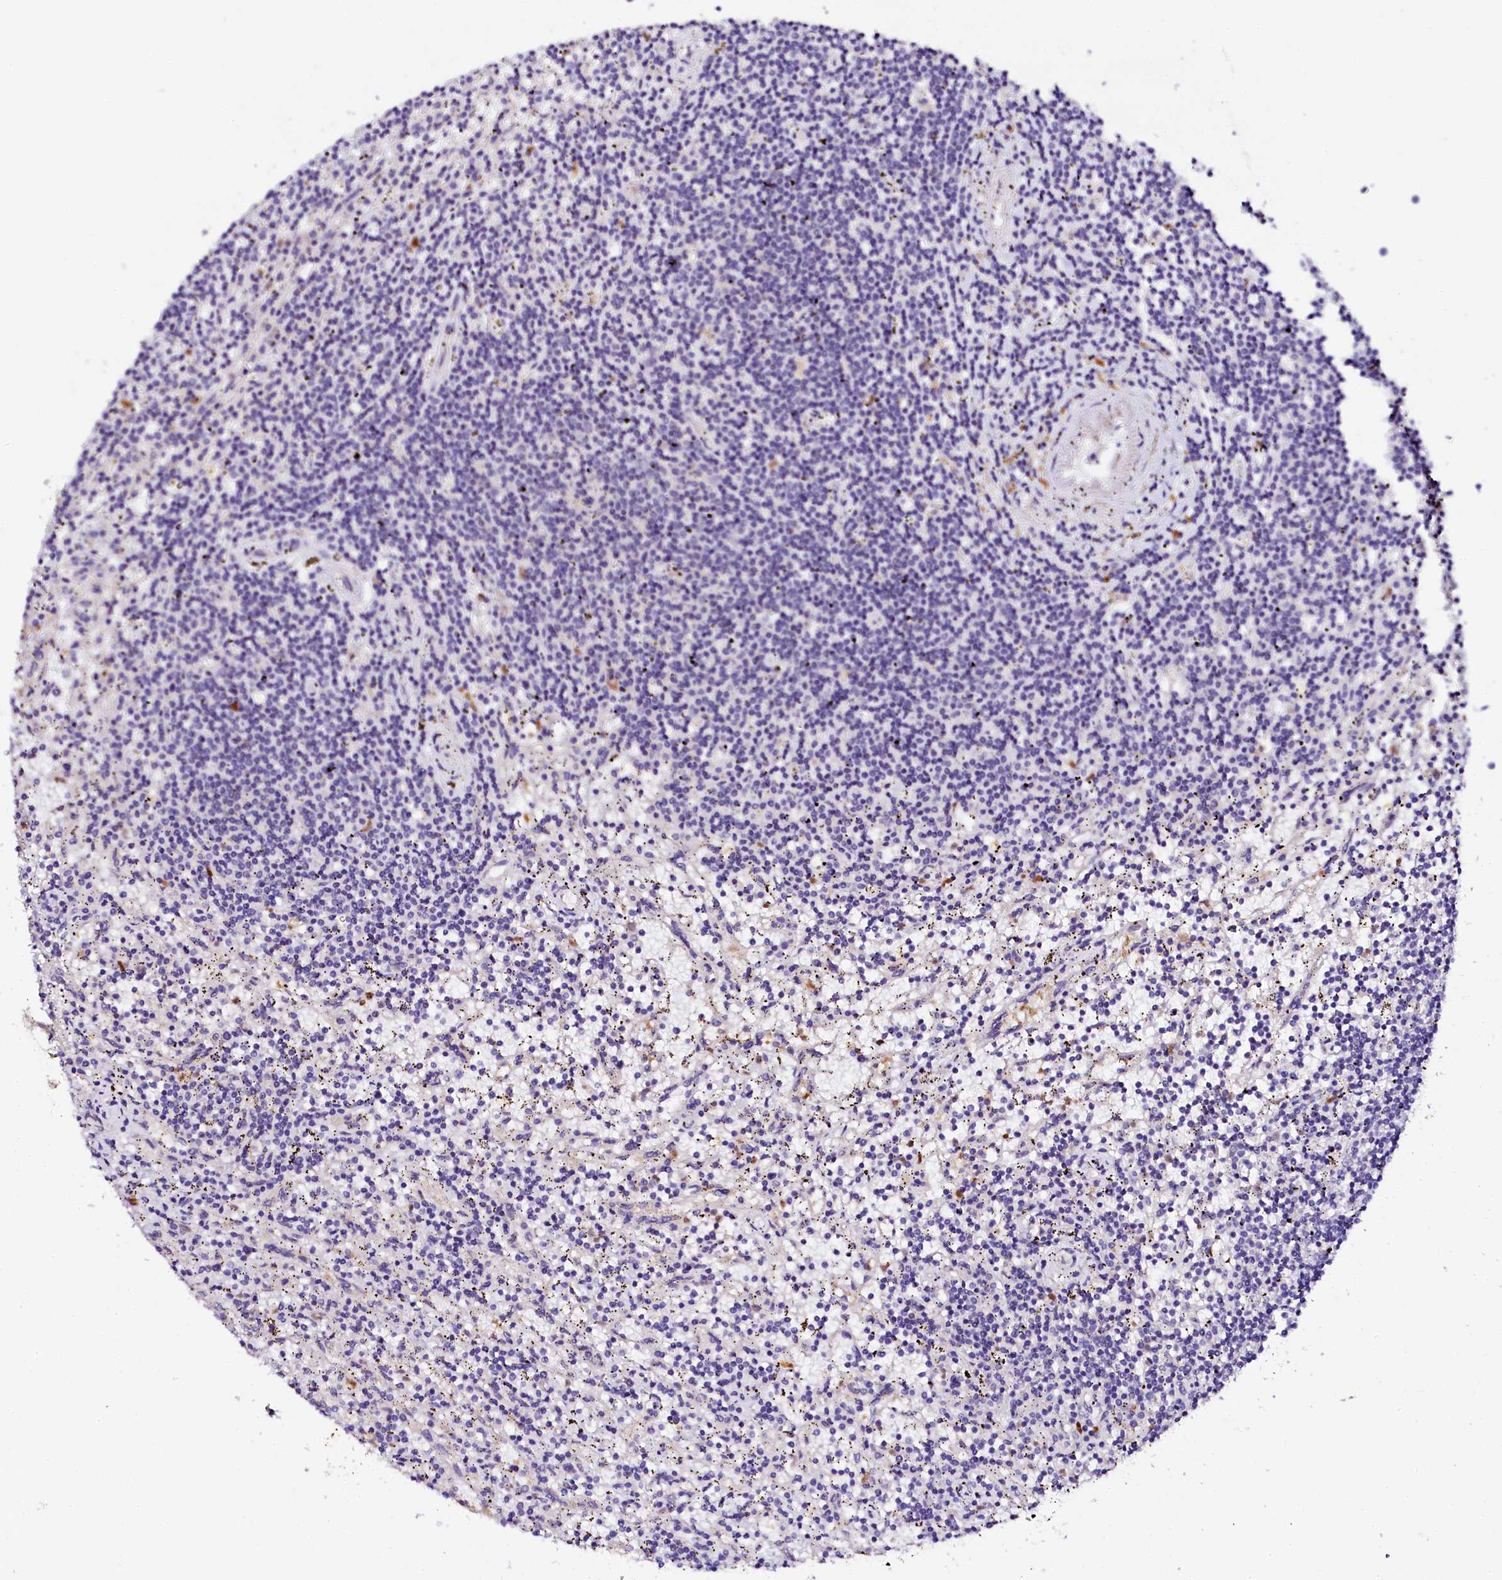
{"staining": {"intensity": "negative", "quantity": "none", "location": "none"}, "tissue": "lymphoma", "cell_type": "Tumor cells", "image_type": "cancer", "snomed": [{"axis": "morphology", "description": "Malignant lymphoma, non-Hodgkin's type, Low grade"}, {"axis": "topography", "description": "Spleen"}], "caption": "Tumor cells are negative for brown protein staining in low-grade malignant lymphoma, non-Hodgkin's type.", "gene": "NAA16", "patient": {"sex": "male", "age": 76}}